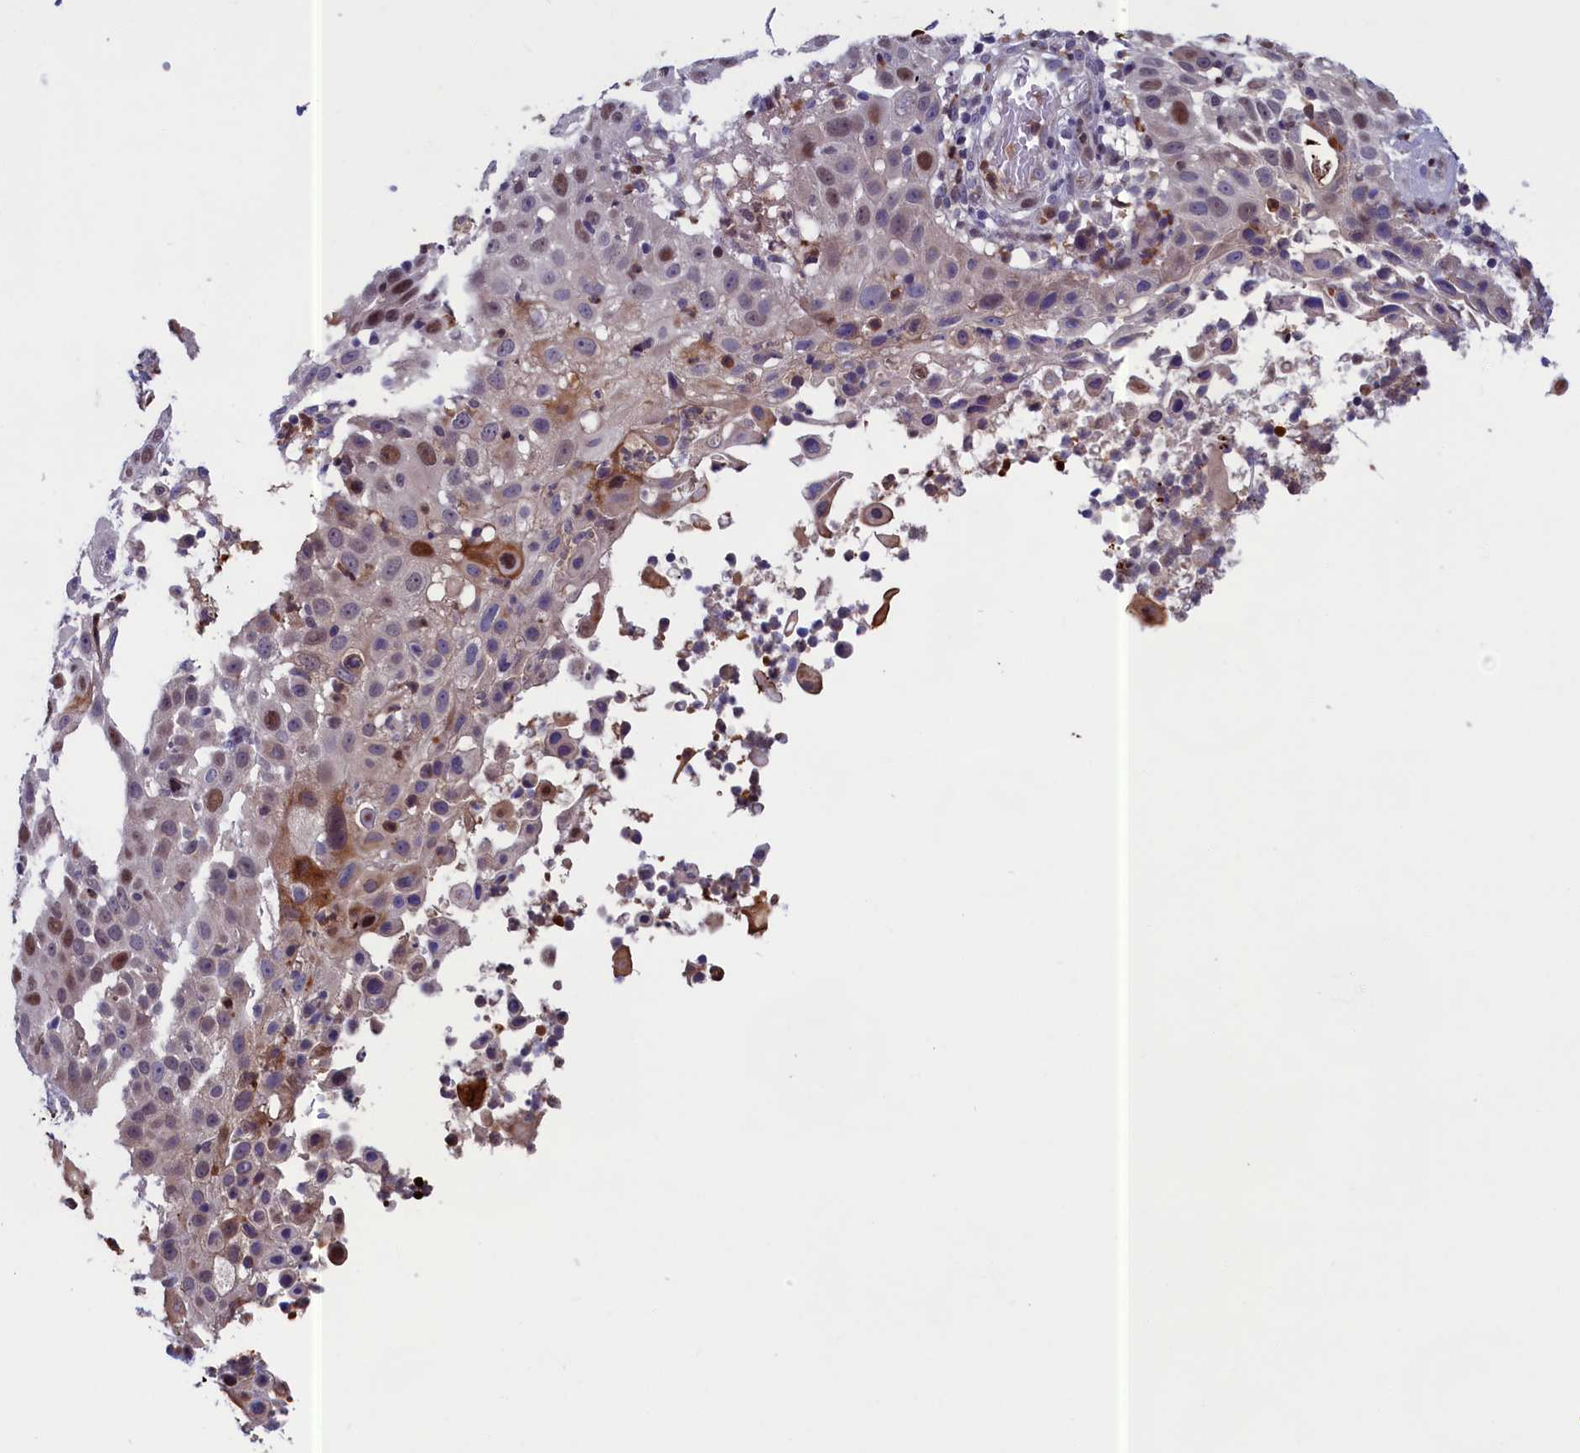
{"staining": {"intensity": "strong", "quantity": "<25%", "location": "cytoplasmic/membranous,nuclear"}, "tissue": "skin cancer", "cell_type": "Tumor cells", "image_type": "cancer", "snomed": [{"axis": "morphology", "description": "Squamous cell carcinoma, NOS"}, {"axis": "topography", "description": "Skin"}], "caption": "Human squamous cell carcinoma (skin) stained for a protein (brown) shows strong cytoplasmic/membranous and nuclear positive expression in about <25% of tumor cells.", "gene": "LIG1", "patient": {"sex": "female", "age": 44}}